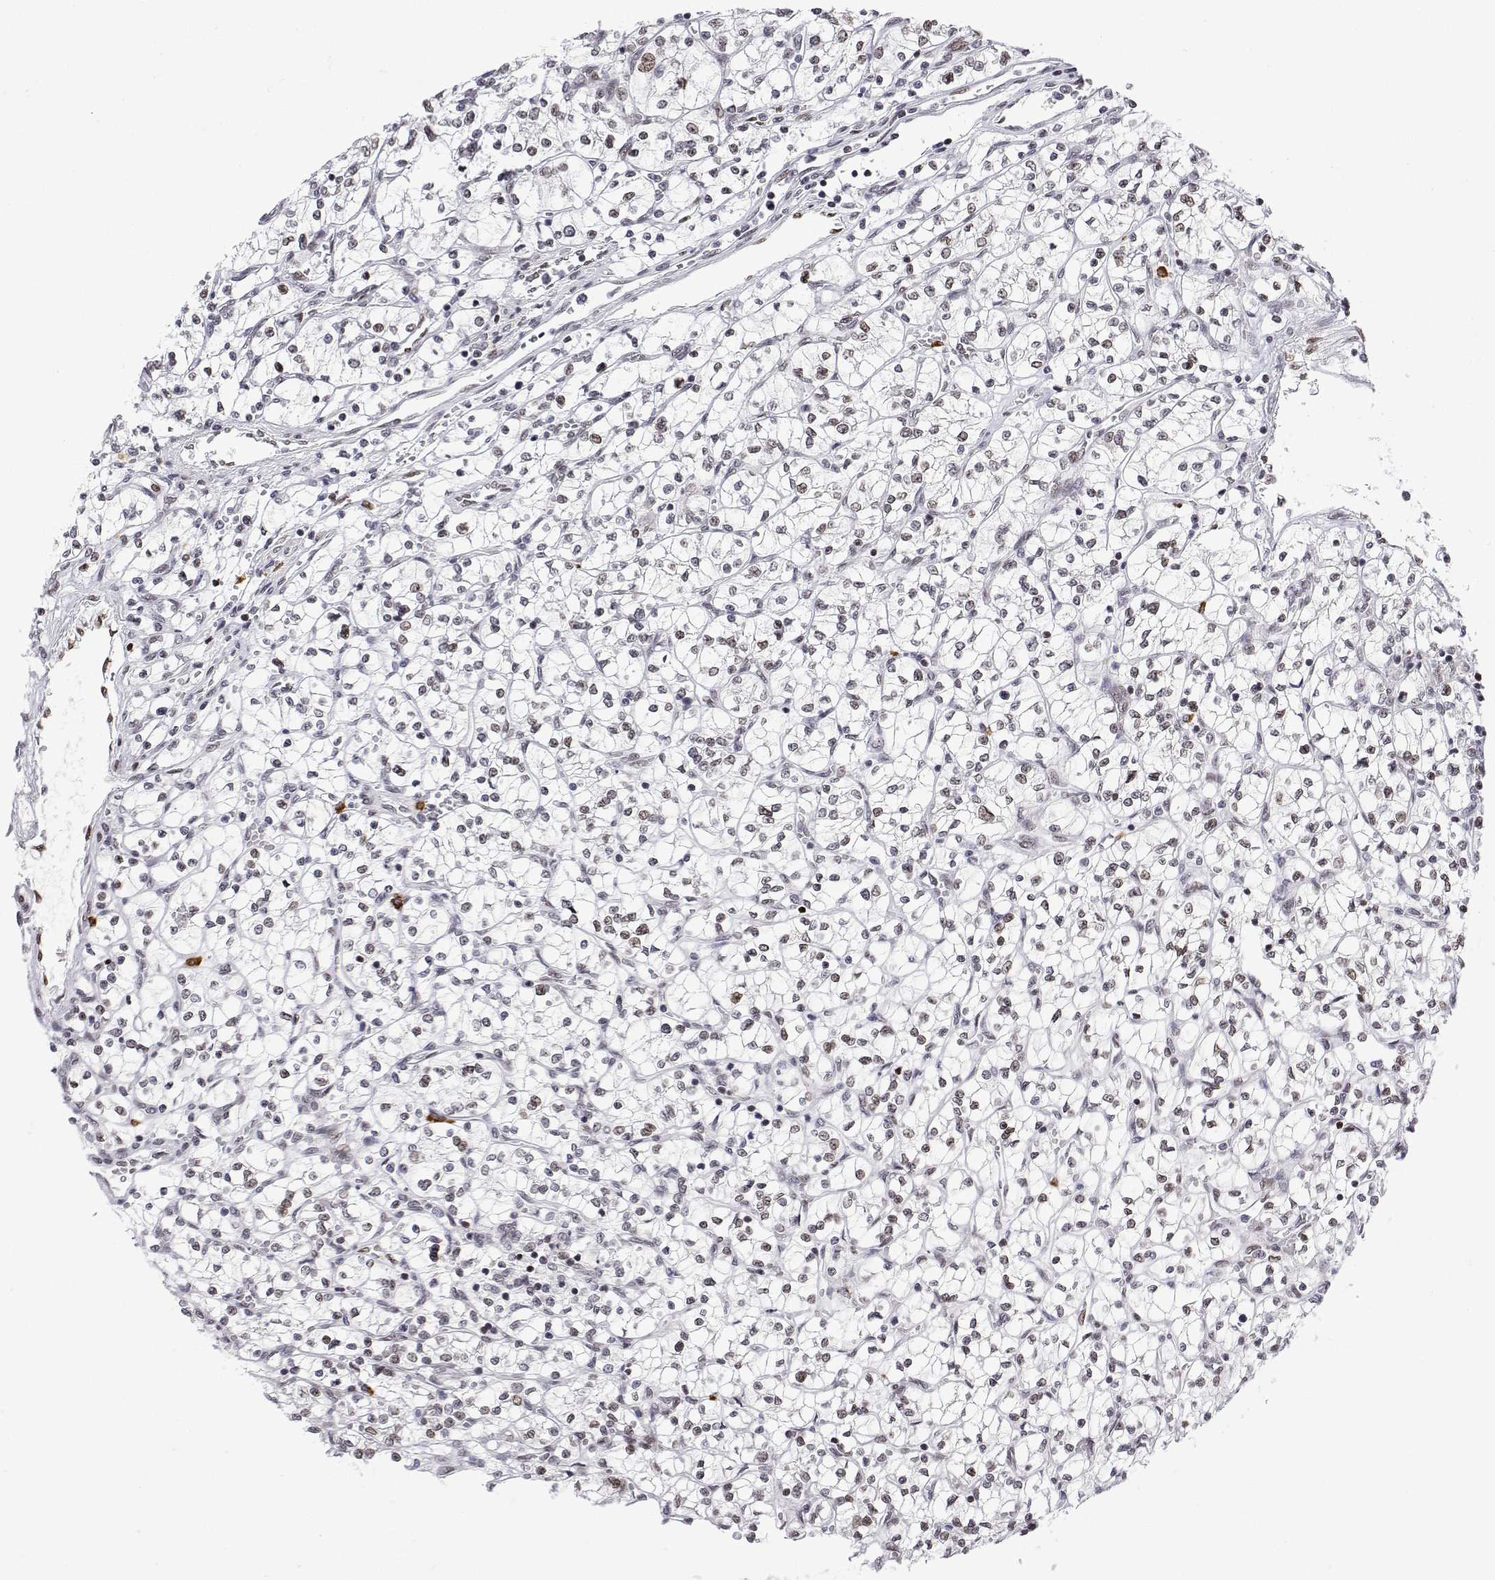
{"staining": {"intensity": "weak", "quantity": "<25%", "location": "nuclear"}, "tissue": "renal cancer", "cell_type": "Tumor cells", "image_type": "cancer", "snomed": [{"axis": "morphology", "description": "Adenocarcinoma, NOS"}, {"axis": "topography", "description": "Kidney"}], "caption": "This is an immunohistochemistry micrograph of human adenocarcinoma (renal). There is no expression in tumor cells.", "gene": "XPC", "patient": {"sex": "female", "age": 64}}